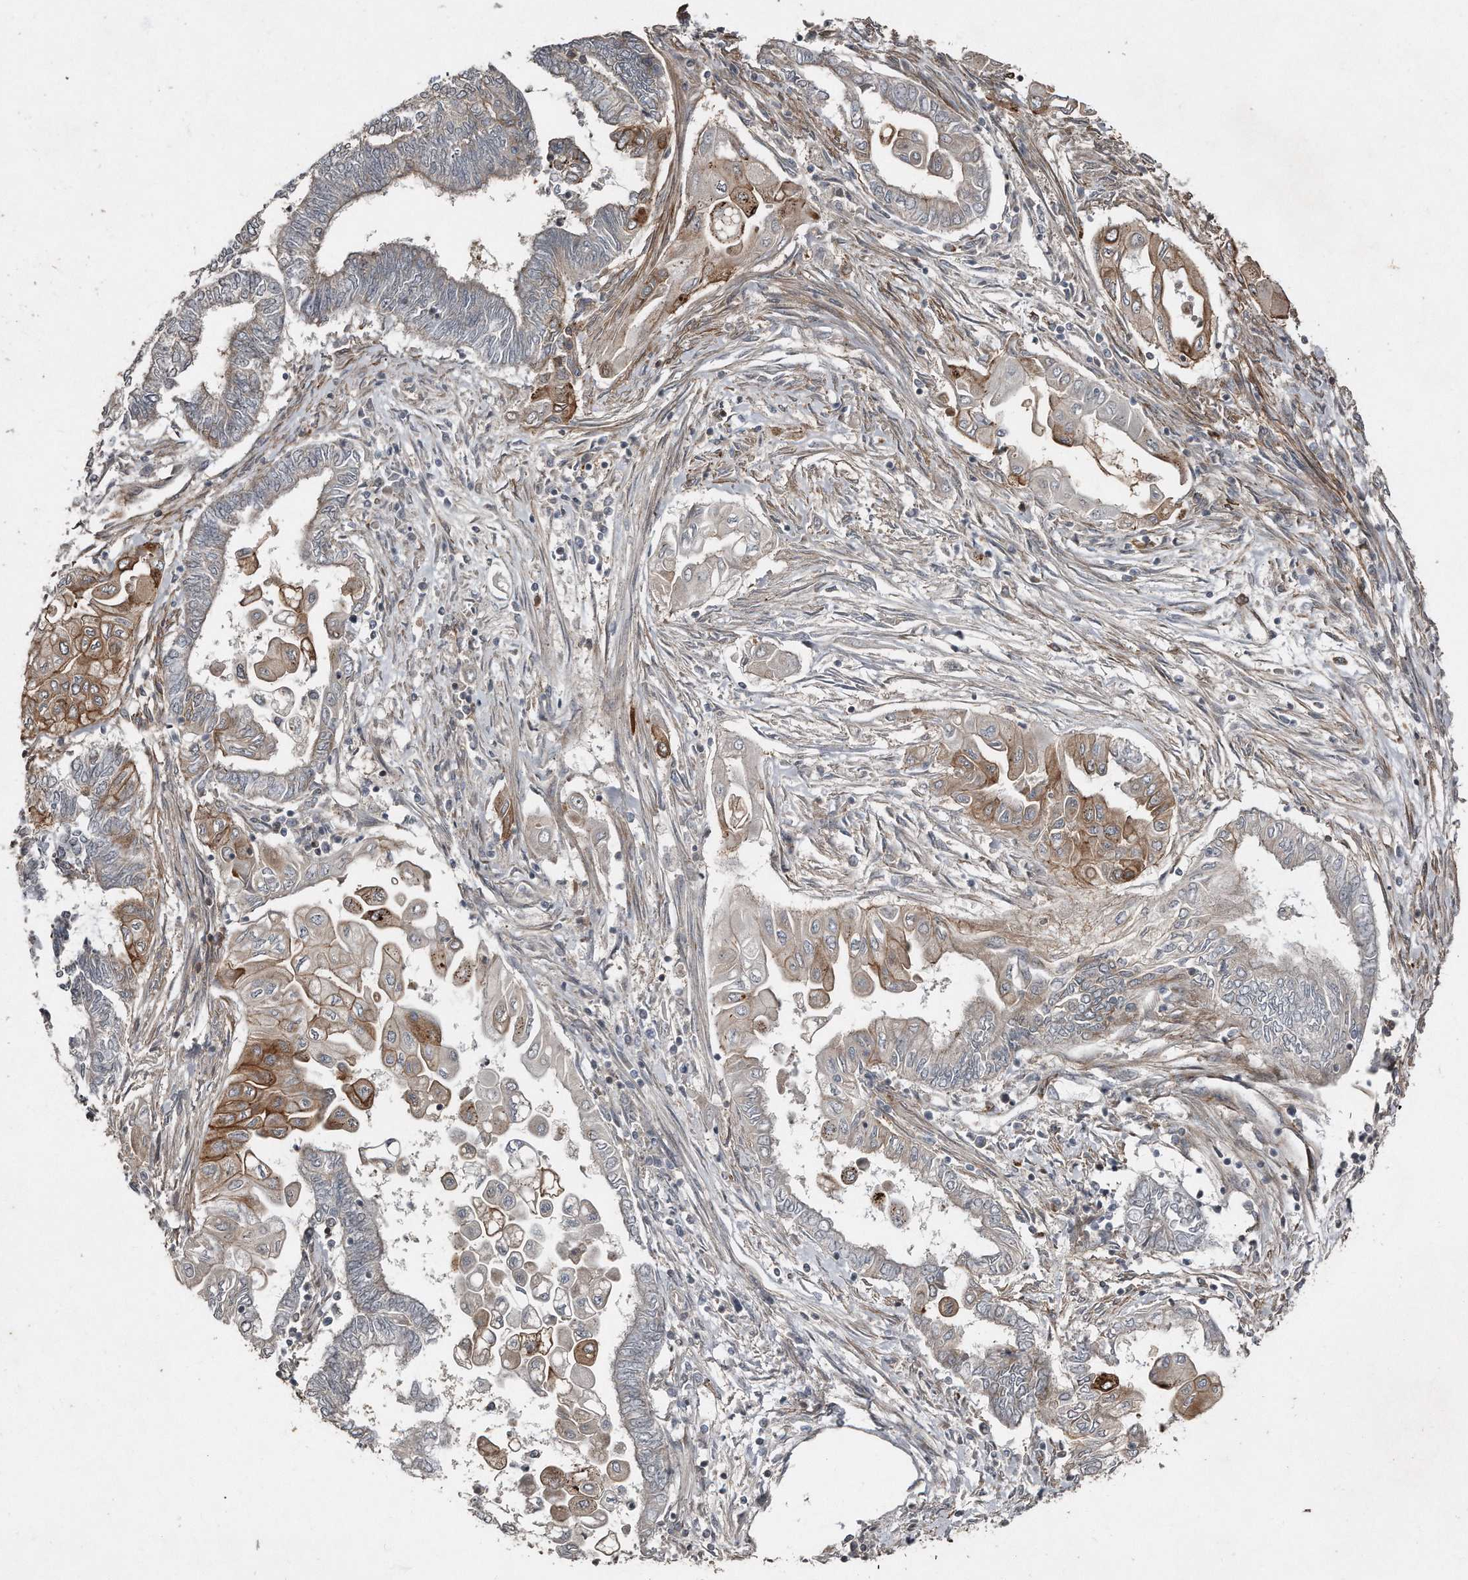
{"staining": {"intensity": "moderate", "quantity": "<25%", "location": "cytoplasmic/membranous"}, "tissue": "endometrial cancer", "cell_type": "Tumor cells", "image_type": "cancer", "snomed": [{"axis": "morphology", "description": "Adenocarcinoma, NOS"}, {"axis": "topography", "description": "Uterus"}, {"axis": "topography", "description": "Endometrium"}], "caption": "Immunohistochemical staining of endometrial cancer (adenocarcinoma) demonstrates low levels of moderate cytoplasmic/membranous protein positivity in about <25% of tumor cells.", "gene": "SNAP47", "patient": {"sex": "female", "age": 70}}